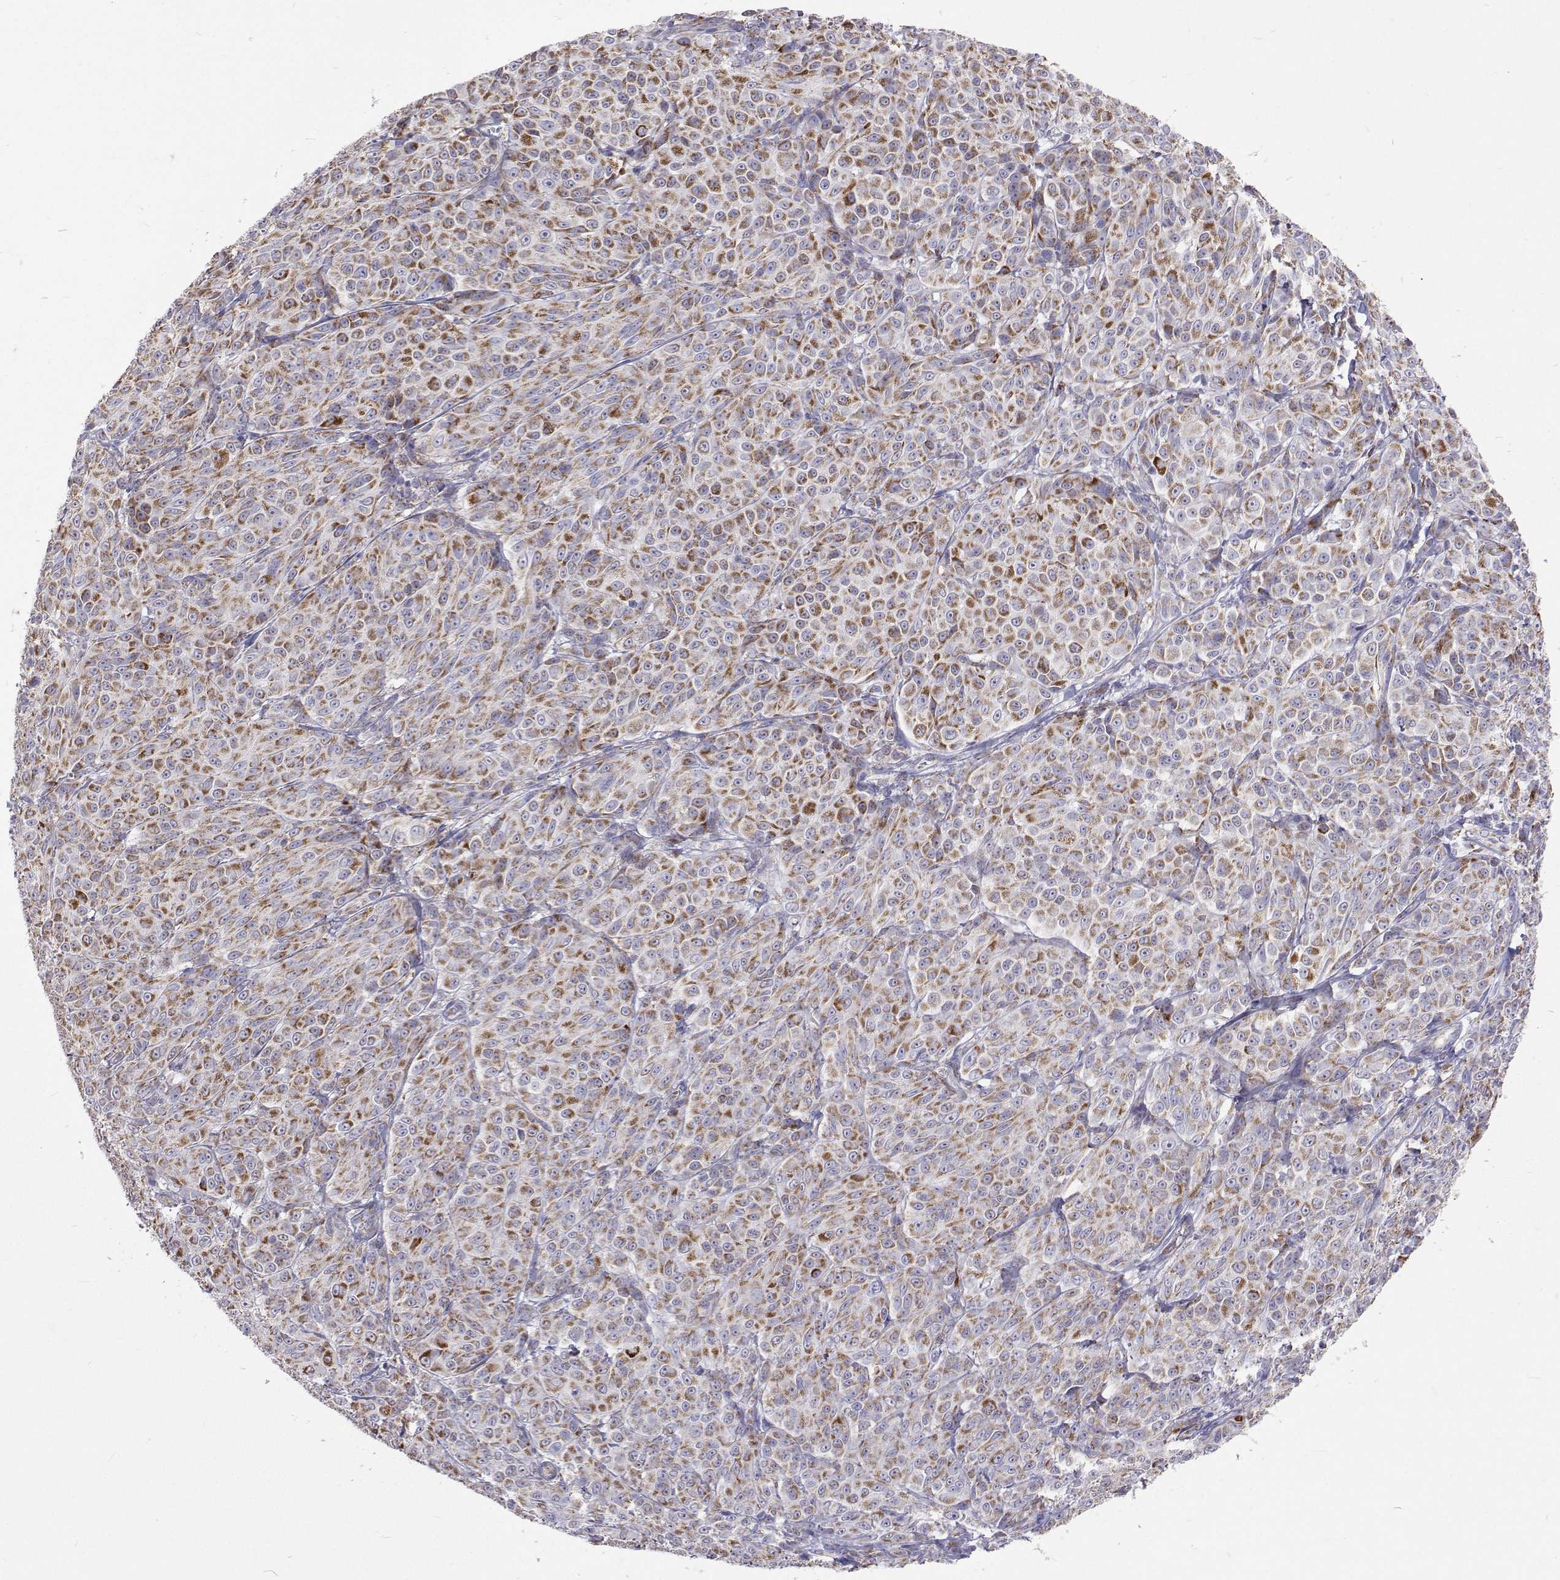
{"staining": {"intensity": "moderate", "quantity": "25%-75%", "location": "cytoplasmic/membranous"}, "tissue": "melanoma", "cell_type": "Tumor cells", "image_type": "cancer", "snomed": [{"axis": "morphology", "description": "Malignant melanoma, NOS"}, {"axis": "topography", "description": "Skin"}], "caption": "Human melanoma stained for a protein (brown) exhibits moderate cytoplasmic/membranous positive positivity in approximately 25%-75% of tumor cells.", "gene": "MCCC2", "patient": {"sex": "male", "age": 89}}